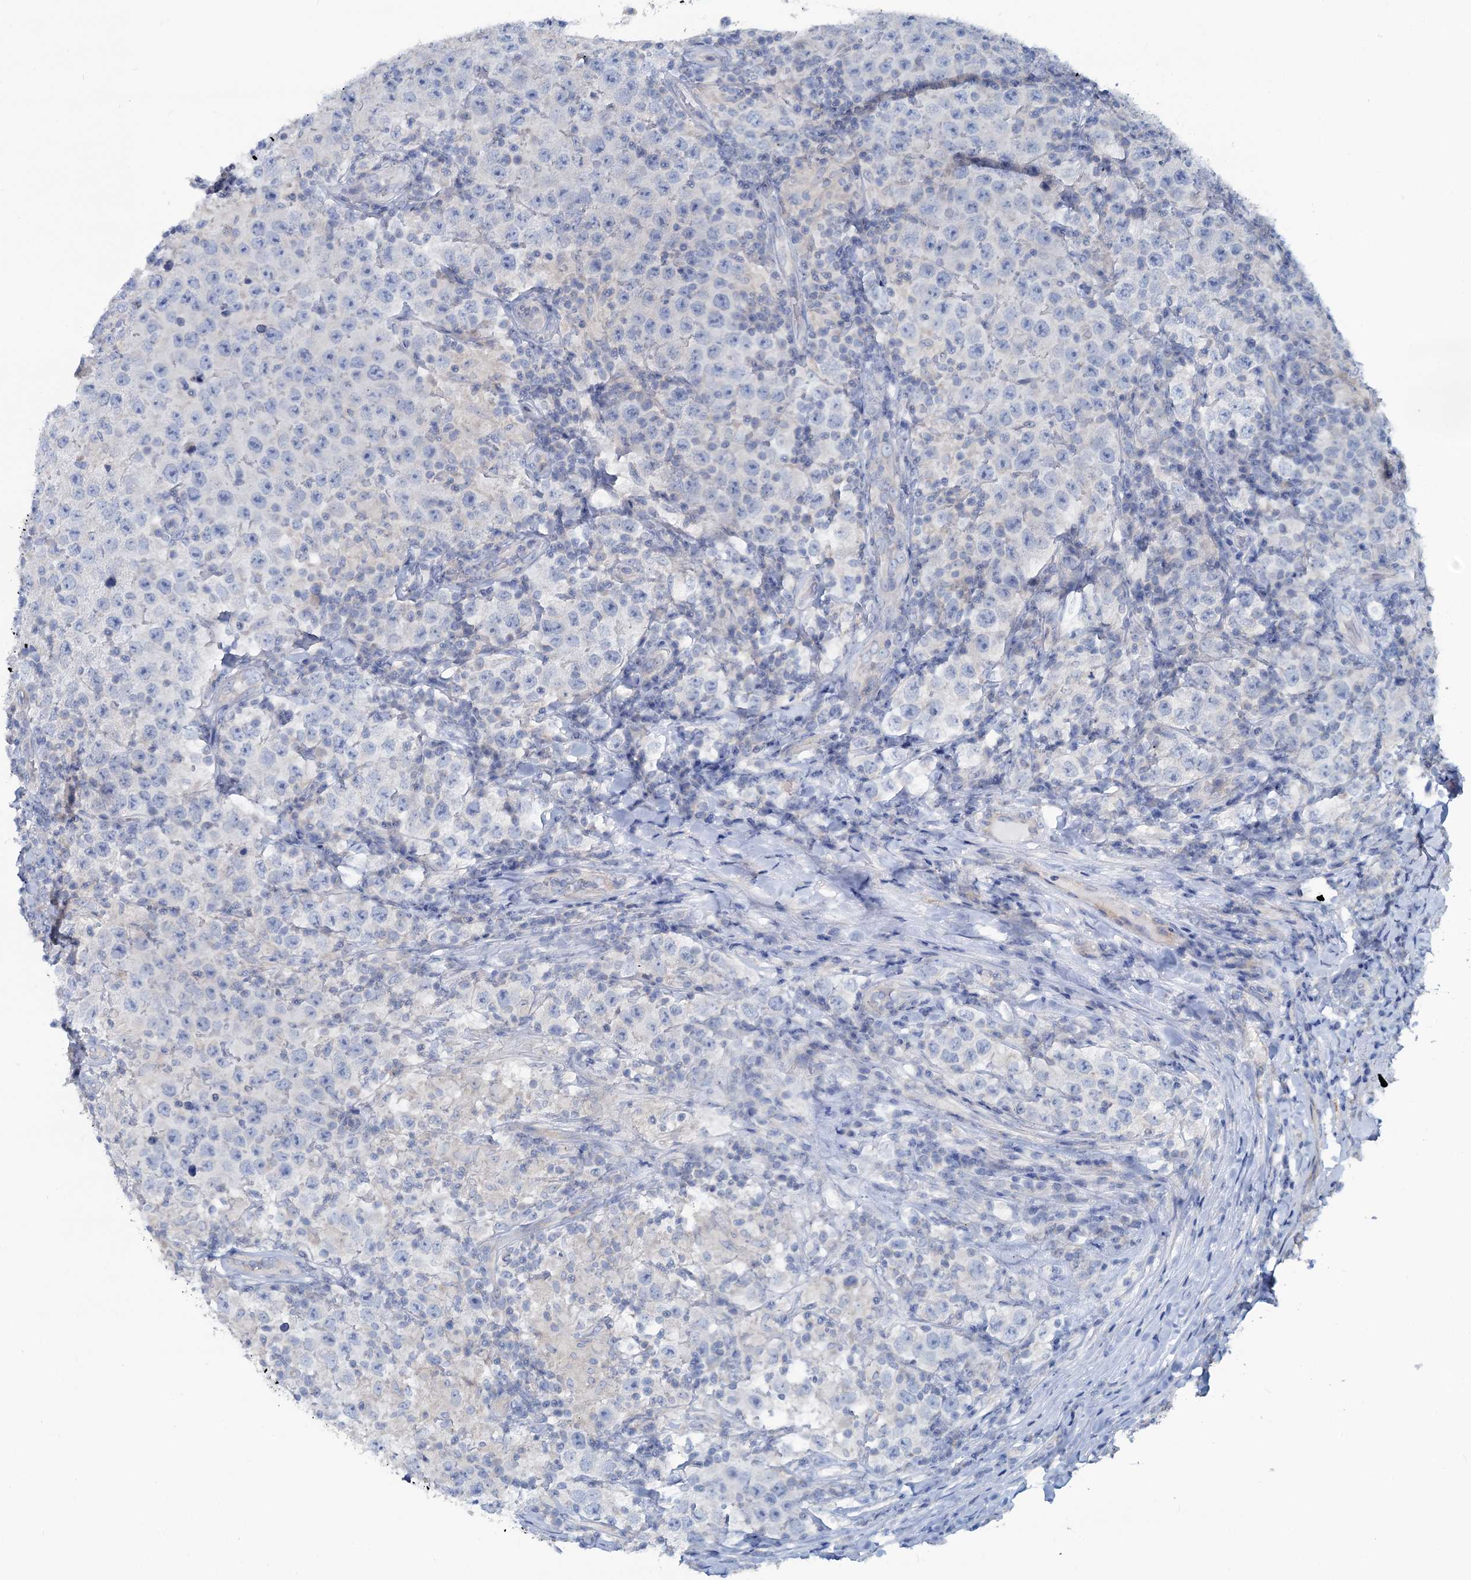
{"staining": {"intensity": "negative", "quantity": "none", "location": "none"}, "tissue": "testis cancer", "cell_type": "Tumor cells", "image_type": "cancer", "snomed": [{"axis": "morphology", "description": "Normal tissue, NOS"}, {"axis": "morphology", "description": "Urothelial carcinoma, High grade"}, {"axis": "morphology", "description": "Seminoma, NOS"}, {"axis": "morphology", "description": "Carcinoma, Embryonal, NOS"}, {"axis": "topography", "description": "Urinary bladder"}, {"axis": "topography", "description": "Testis"}], "caption": "DAB immunohistochemical staining of human high-grade urothelial carcinoma (testis) exhibits no significant expression in tumor cells.", "gene": "SLC1A3", "patient": {"sex": "male", "age": 41}}